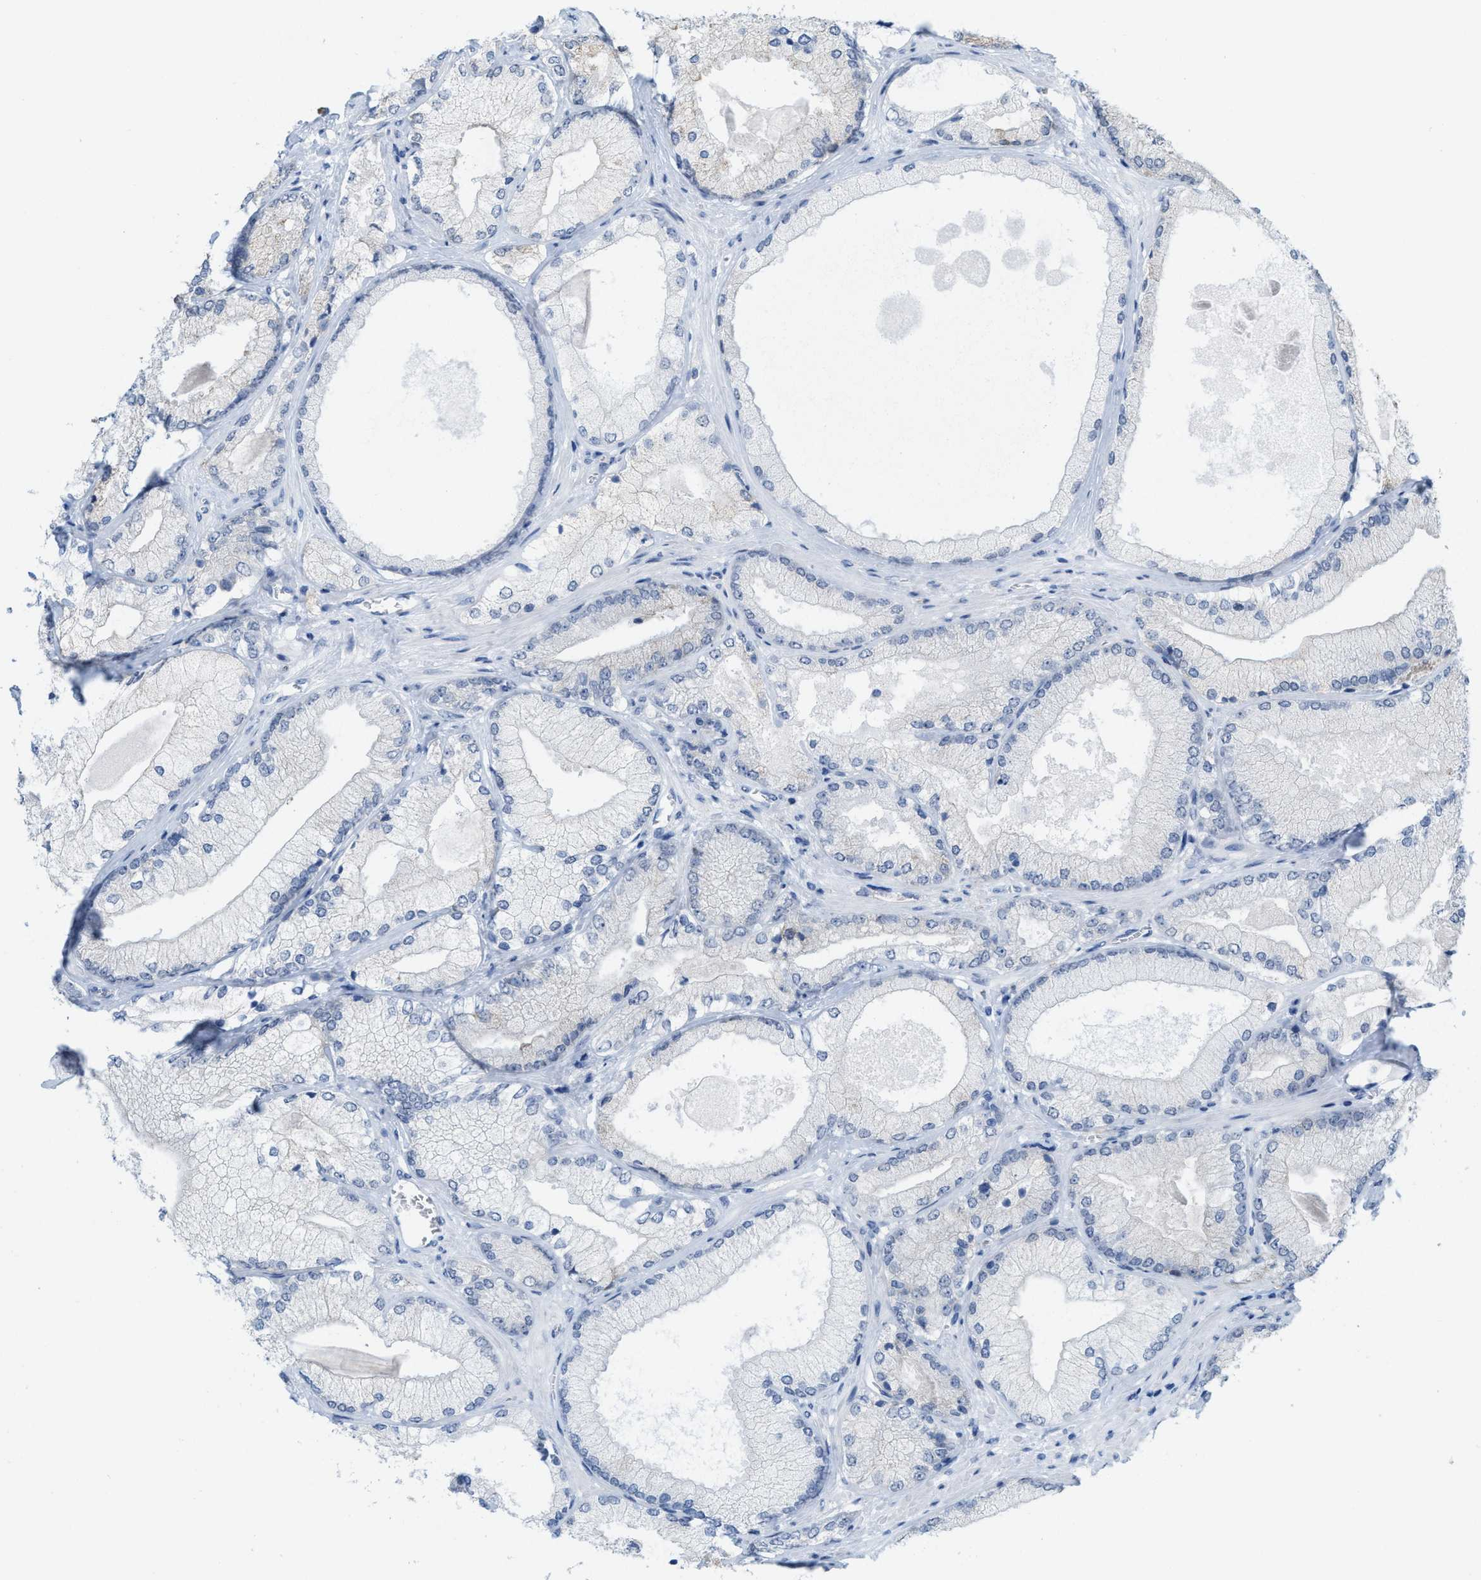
{"staining": {"intensity": "negative", "quantity": "none", "location": "none"}, "tissue": "prostate cancer", "cell_type": "Tumor cells", "image_type": "cancer", "snomed": [{"axis": "morphology", "description": "Adenocarcinoma, Low grade"}, {"axis": "topography", "description": "Prostate"}], "caption": "An image of human prostate cancer is negative for staining in tumor cells. Brightfield microscopy of IHC stained with DAB (3,3'-diaminobenzidine) (brown) and hematoxylin (blue), captured at high magnification.", "gene": "KIFC3", "patient": {"sex": "male", "age": 65}}